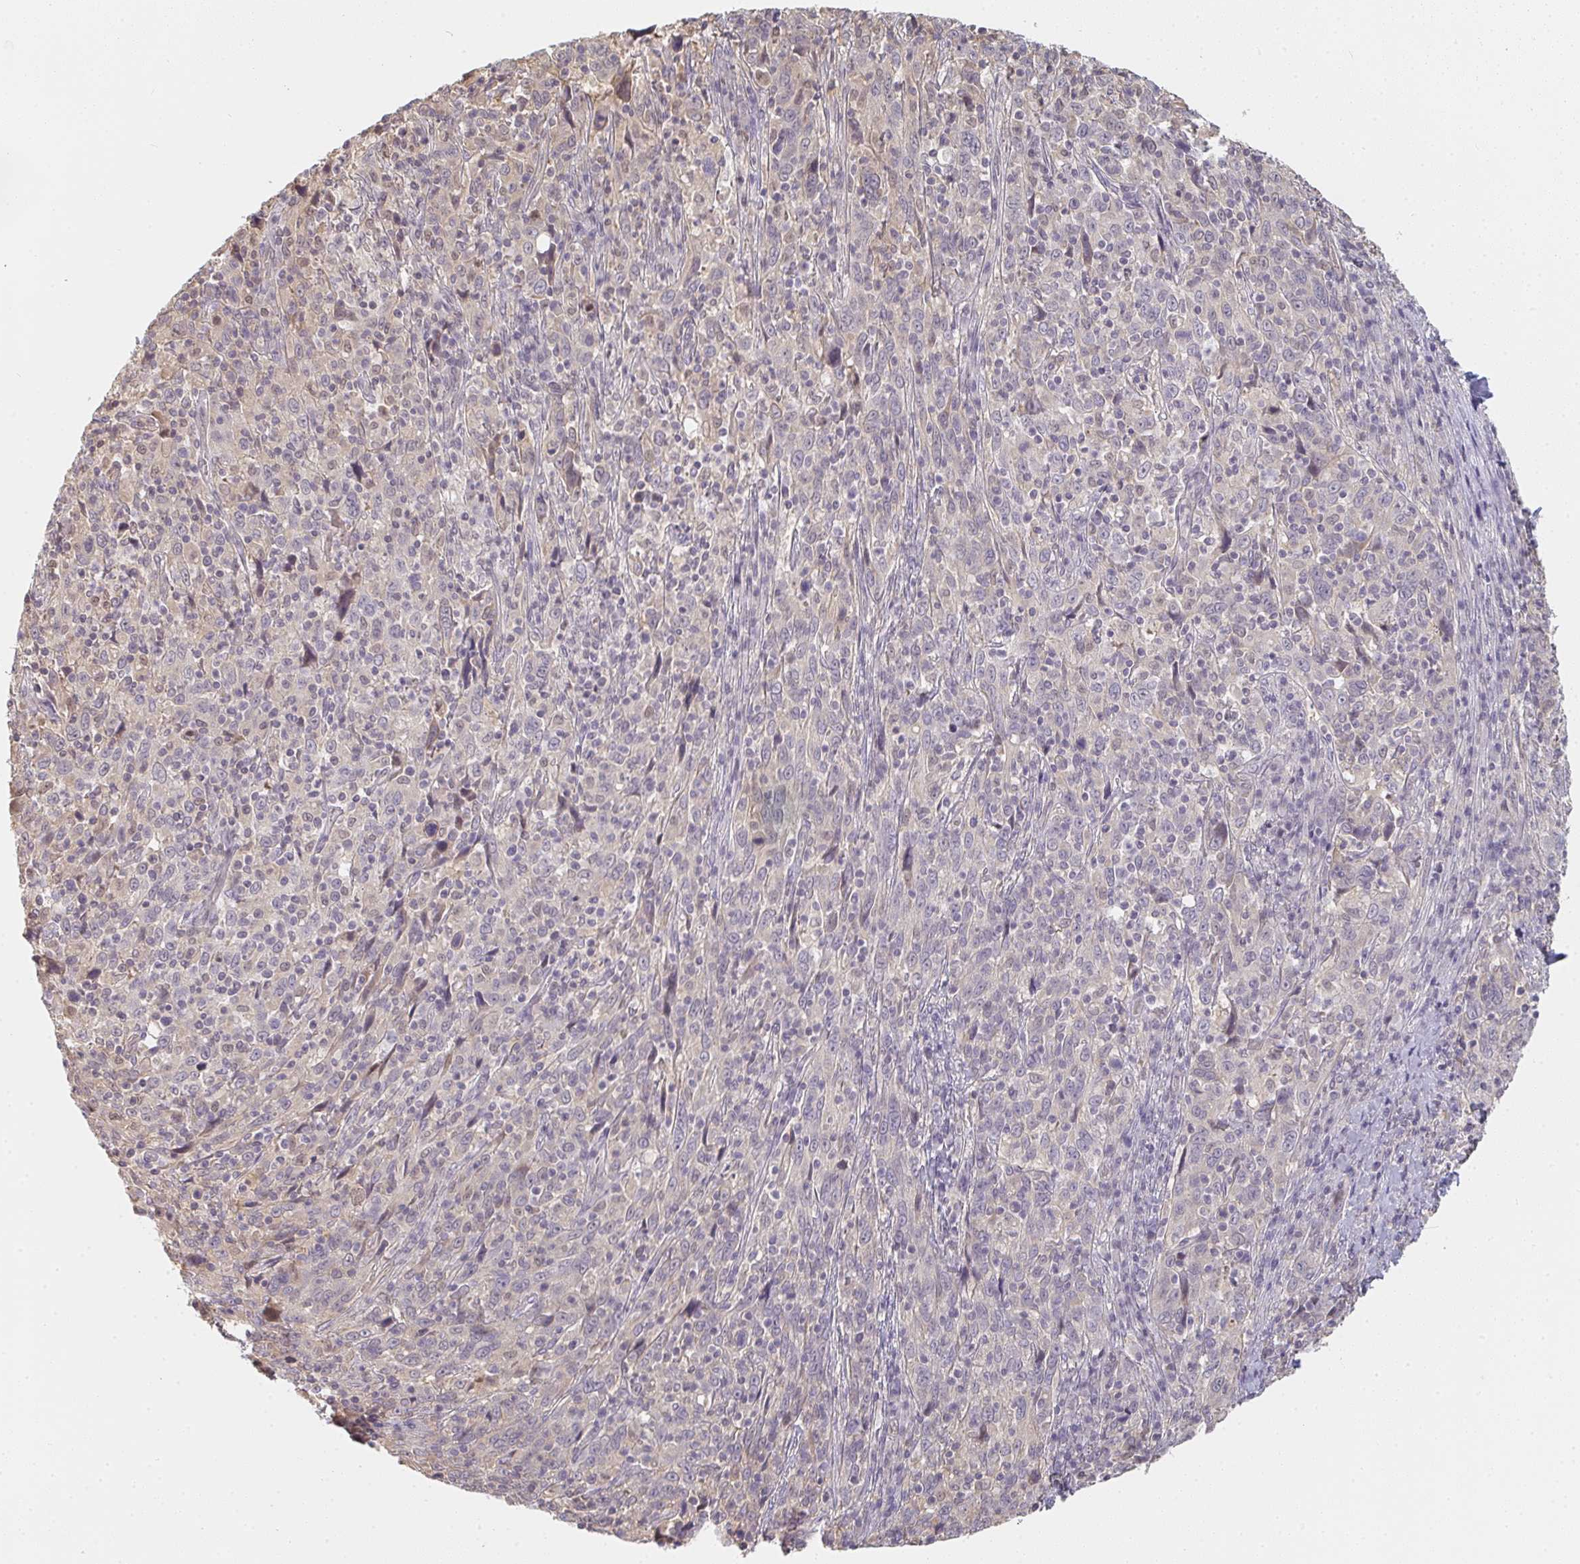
{"staining": {"intensity": "weak", "quantity": "<25%", "location": "cytoplasmic/membranous"}, "tissue": "cervical cancer", "cell_type": "Tumor cells", "image_type": "cancer", "snomed": [{"axis": "morphology", "description": "Squamous cell carcinoma, NOS"}, {"axis": "topography", "description": "Cervix"}], "caption": "Cervical squamous cell carcinoma was stained to show a protein in brown. There is no significant staining in tumor cells.", "gene": "GSDMB", "patient": {"sex": "female", "age": 46}}